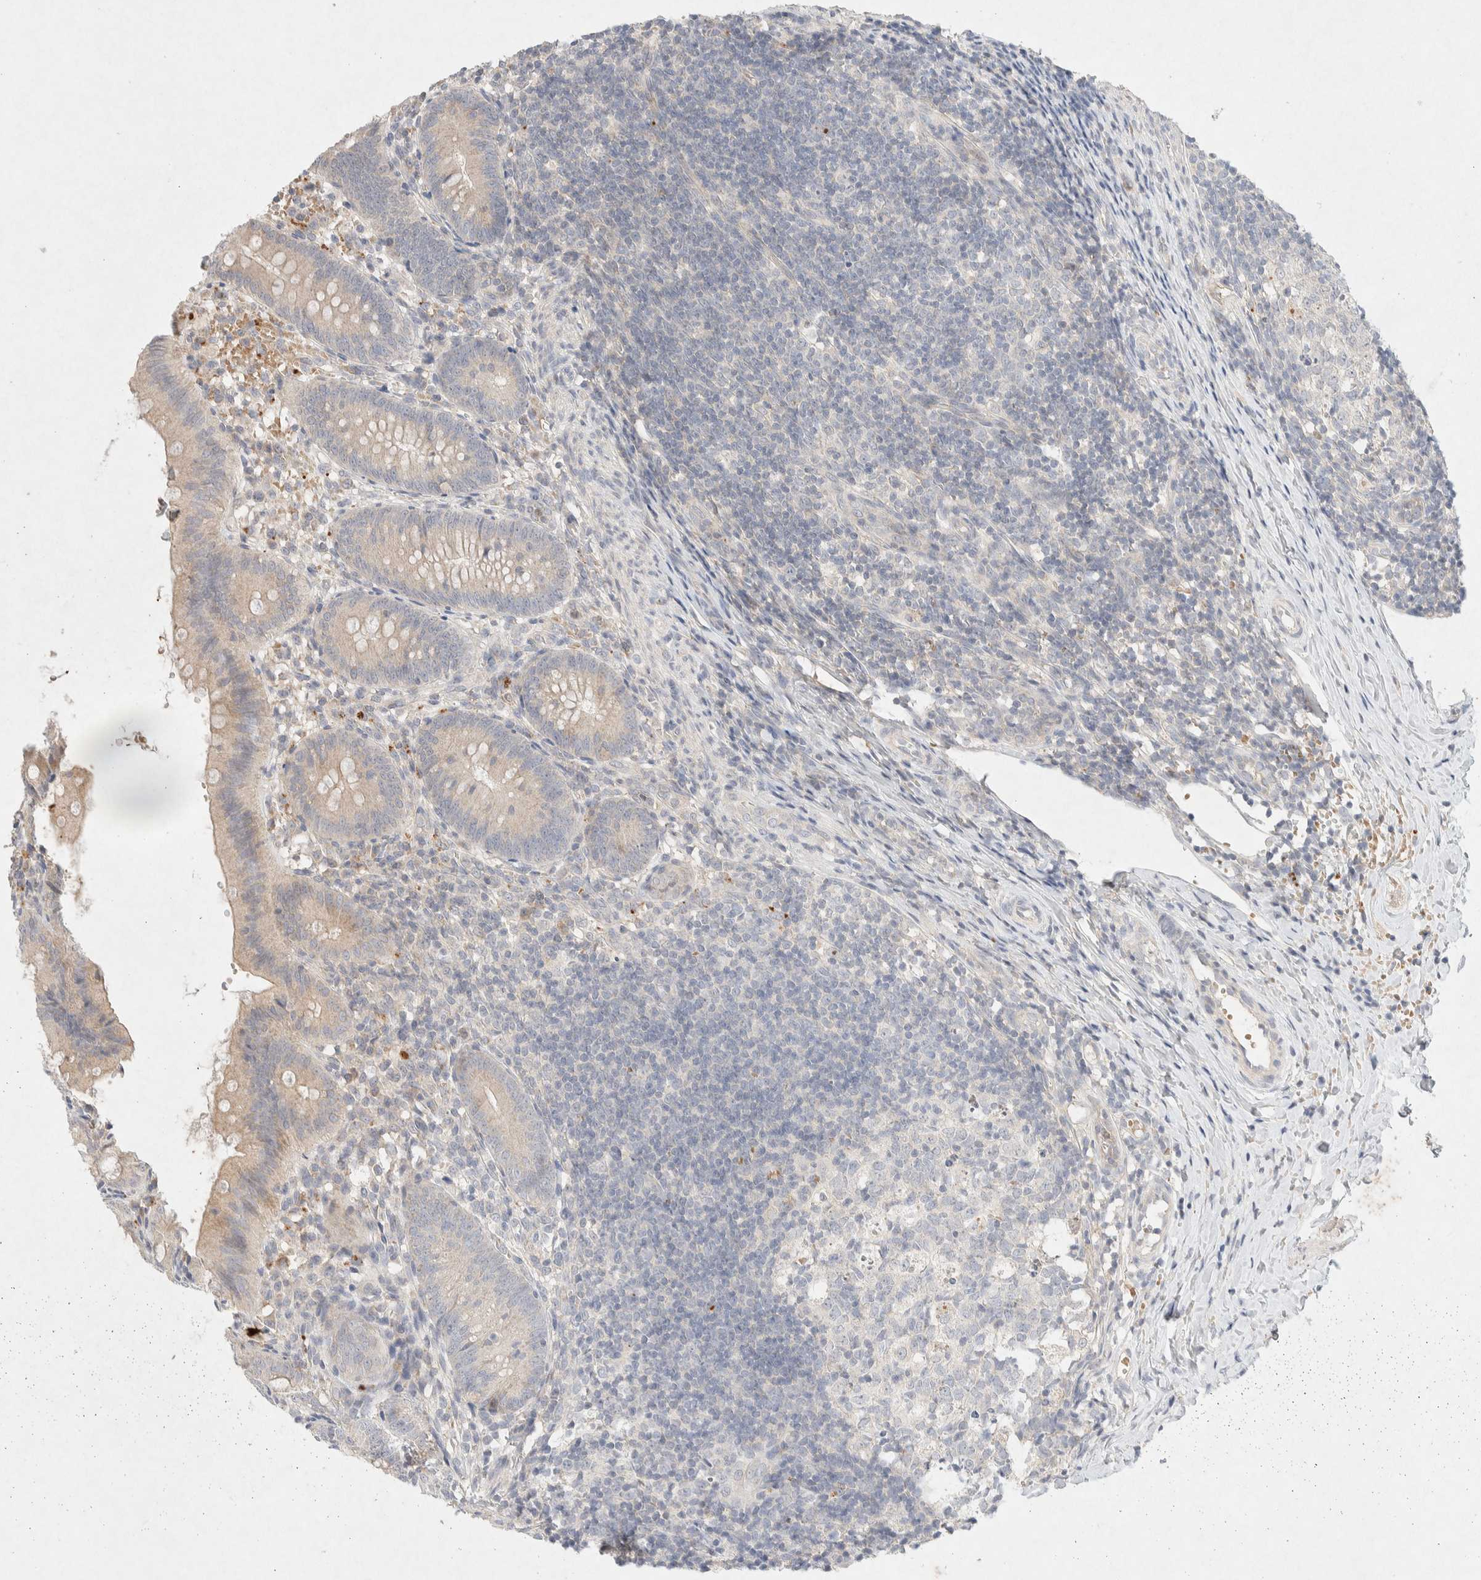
{"staining": {"intensity": "weak", "quantity": ">75%", "location": "cytoplasmic/membranous"}, "tissue": "appendix", "cell_type": "Glandular cells", "image_type": "normal", "snomed": [{"axis": "morphology", "description": "Normal tissue, NOS"}, {"axis": "topography", "description": "Appendix"}], "caption": "Immunohistochemistry (IHC) histopathology image of unremarkable appendix: human appendix stained using immunohistochemistry demonstrates low levels of weak protein expression localized specifically in the cytoplasmic/membranous of glandular cells, appearing as a cytoplasmic/membranous brown color.", "gene": "GNAI1", "patient": {"sex": "male", "age": 1}}